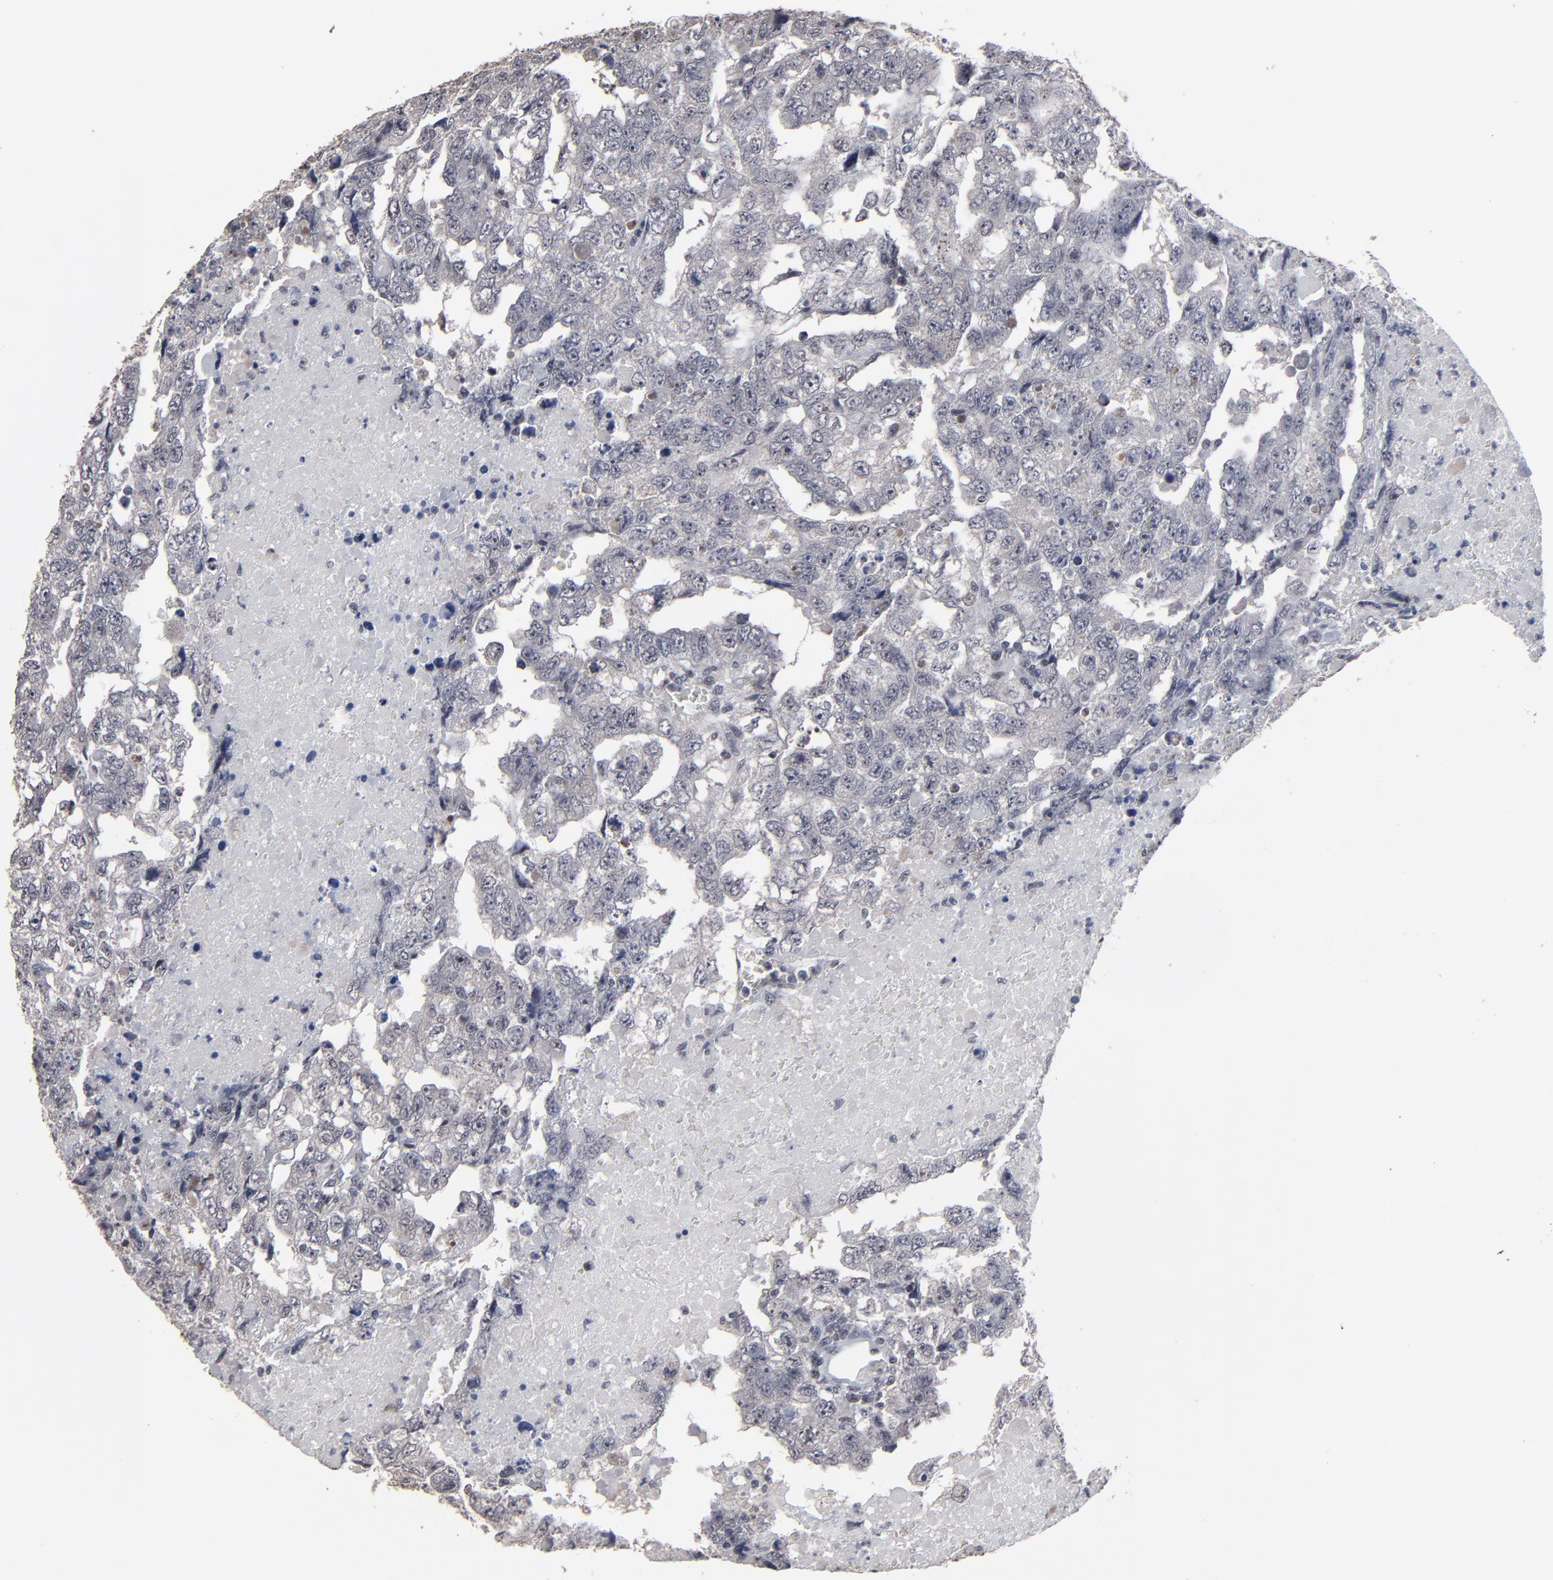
{"staining": {"intensity": "negative", "quantity": "none", "location": "none"}, "tissue": "testis cancer", "cell_type": "Tumor cells", "image_type": "cancer", "snomed": [{"axis": "morphology", "description": "Carcinoma, Embryonal, NOS"}, {"axis": "topography", "description": "Testis"}], "caption": "The immunohistochemistry (IHC) image has no significant positivity in tumor cells of testis embryonal carcinoma tissue. (DAB (3,3'-diaminobenzidine) immunohistochemistry (IHC) visualized using brightfield microscopy, high magnification).", "gene": "SSRP1", "patient": {"sex": "male", "age": 36}}